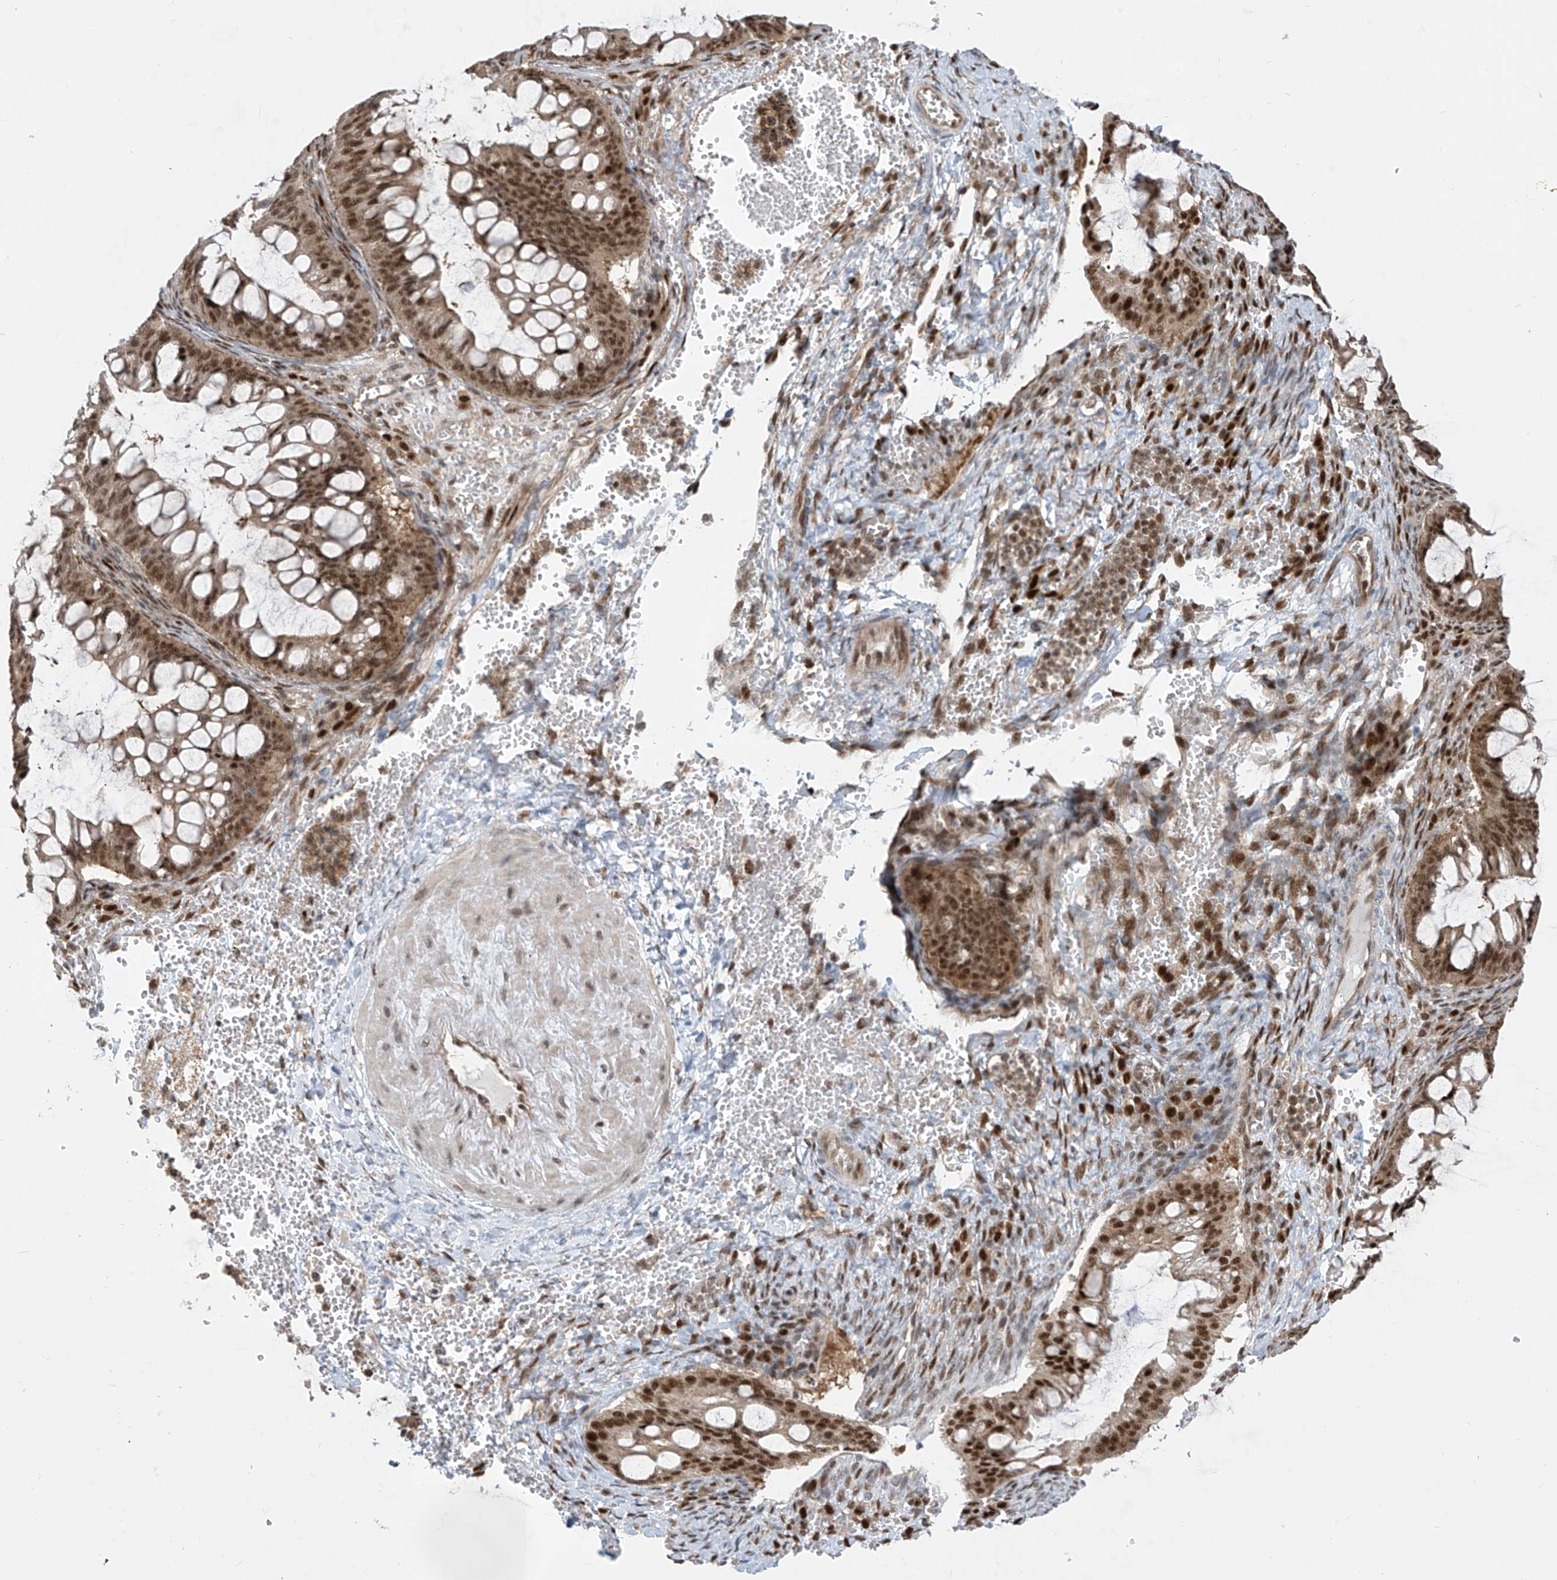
{"staining": {"intensity": "moderate", "quantity": ">75%", "location": "nuclear"}, "tissue": "ovarian cancer", "cell_type": "Tumor cells", "image_type": "cancer", "snomed": [{"axis": "morphology", "description": "Cystadenocarcinoma, mucinous, NOS"}, {"axis": "topography", "description": "Ovary"}], "caption": "IHC photomicrograph of neoplastic tissue: human ovarian cancer (mucinous cystadenocarcinoma) stained using immunohistochemistry exhibits medium levels of moderate protein expression localized specifically in the nuclear of tumor cells, appearing as a nuclear brown color.", "gene": "LAGE3", "patient": {"sex": "female", "age": 73}}